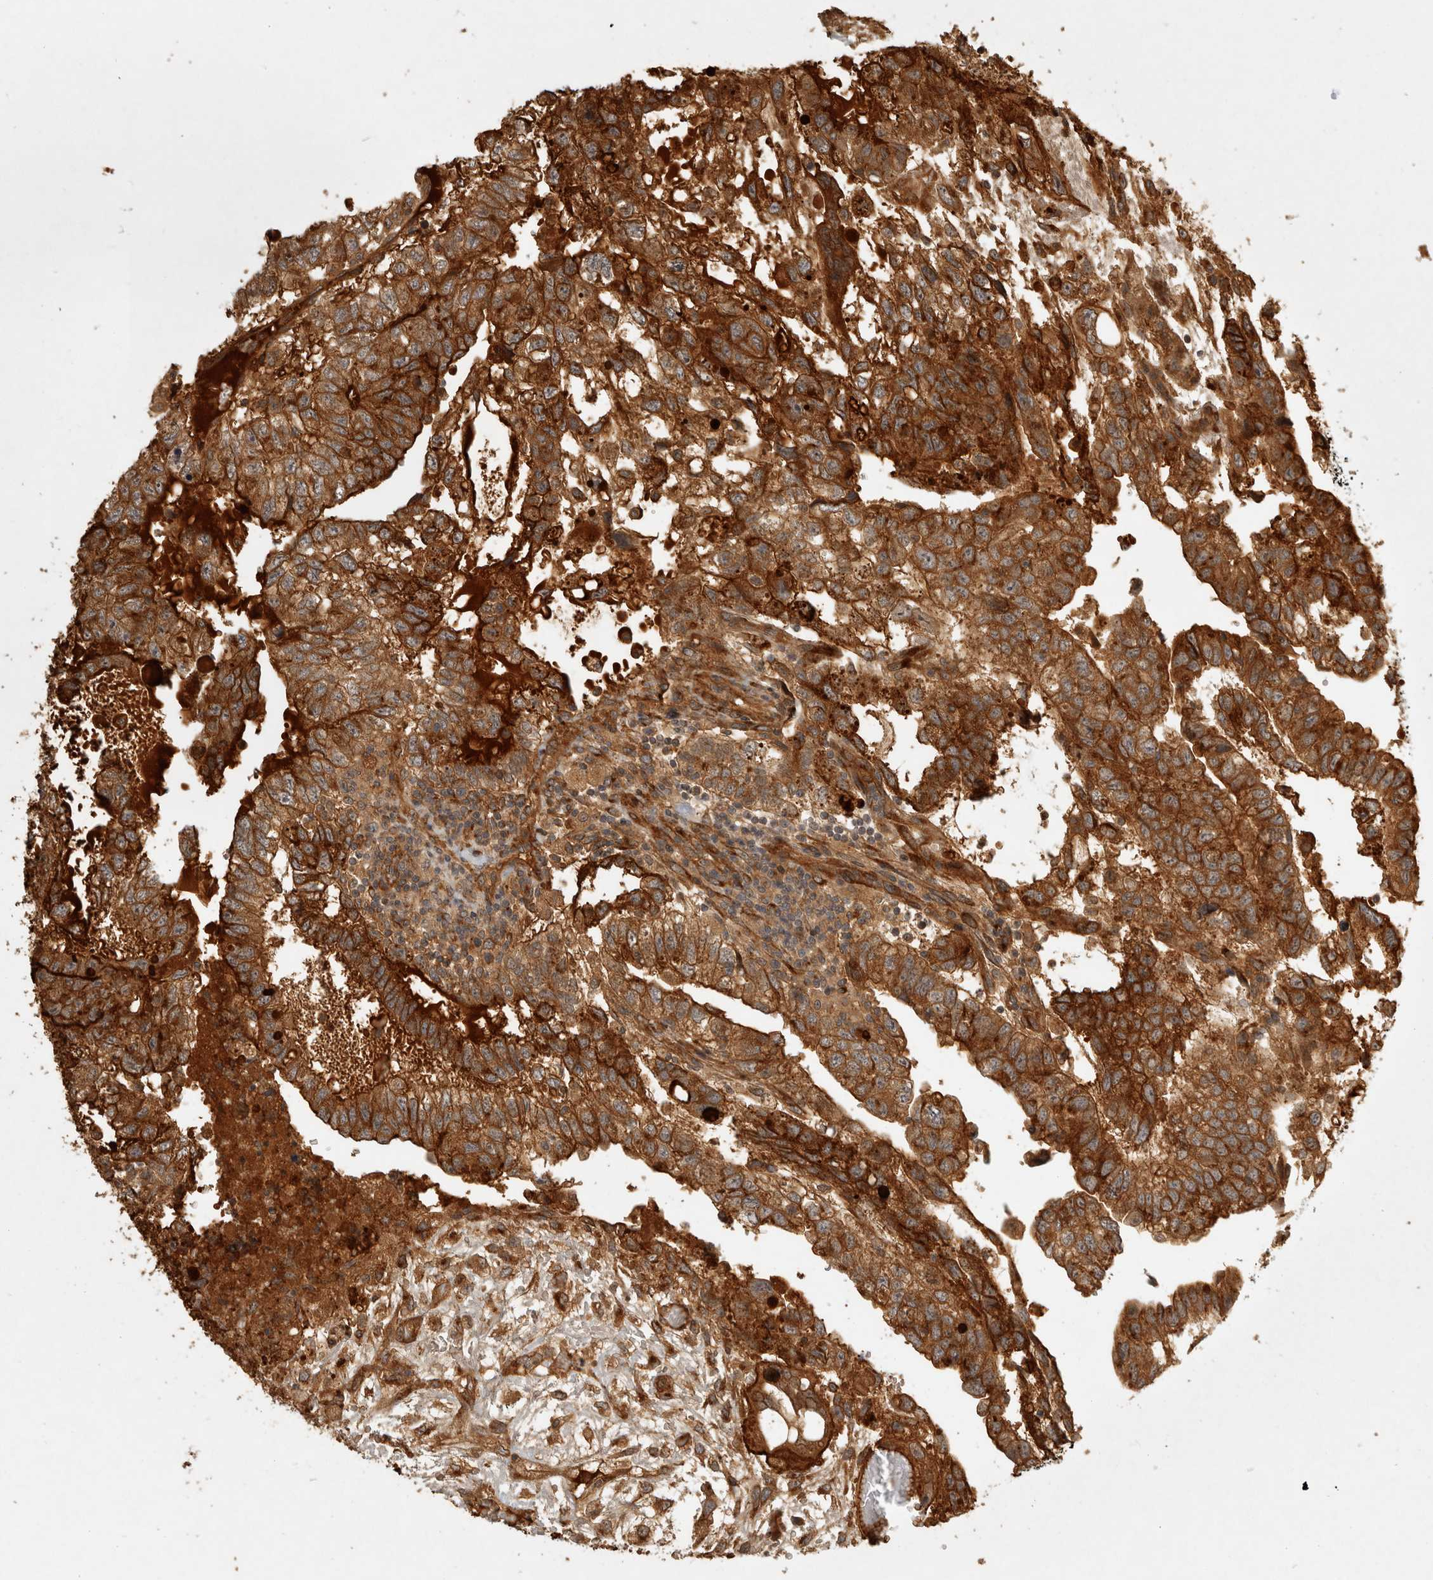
{"staining": {"intensity": "strong", "quantity": ">75%", "location": "cytoplasmic/membranous"}, "tissue": "testis cancer", "cell_type": "Tumor cells", "image_type": "cancer", "snomed": [{"axis": "morphology", "description": "Carcinoma, Embryonal, NOS"}, {"axis": "topography", "description": "Testis"}], "caption": "A high amount of strong cytoplasmic/membranous expression is identified in approximately >75% of tumor cells in testis embryonal carcinoma tissue.", "gene": "CAMSAP2", "patient": {"sex": "male", "age": 36}}